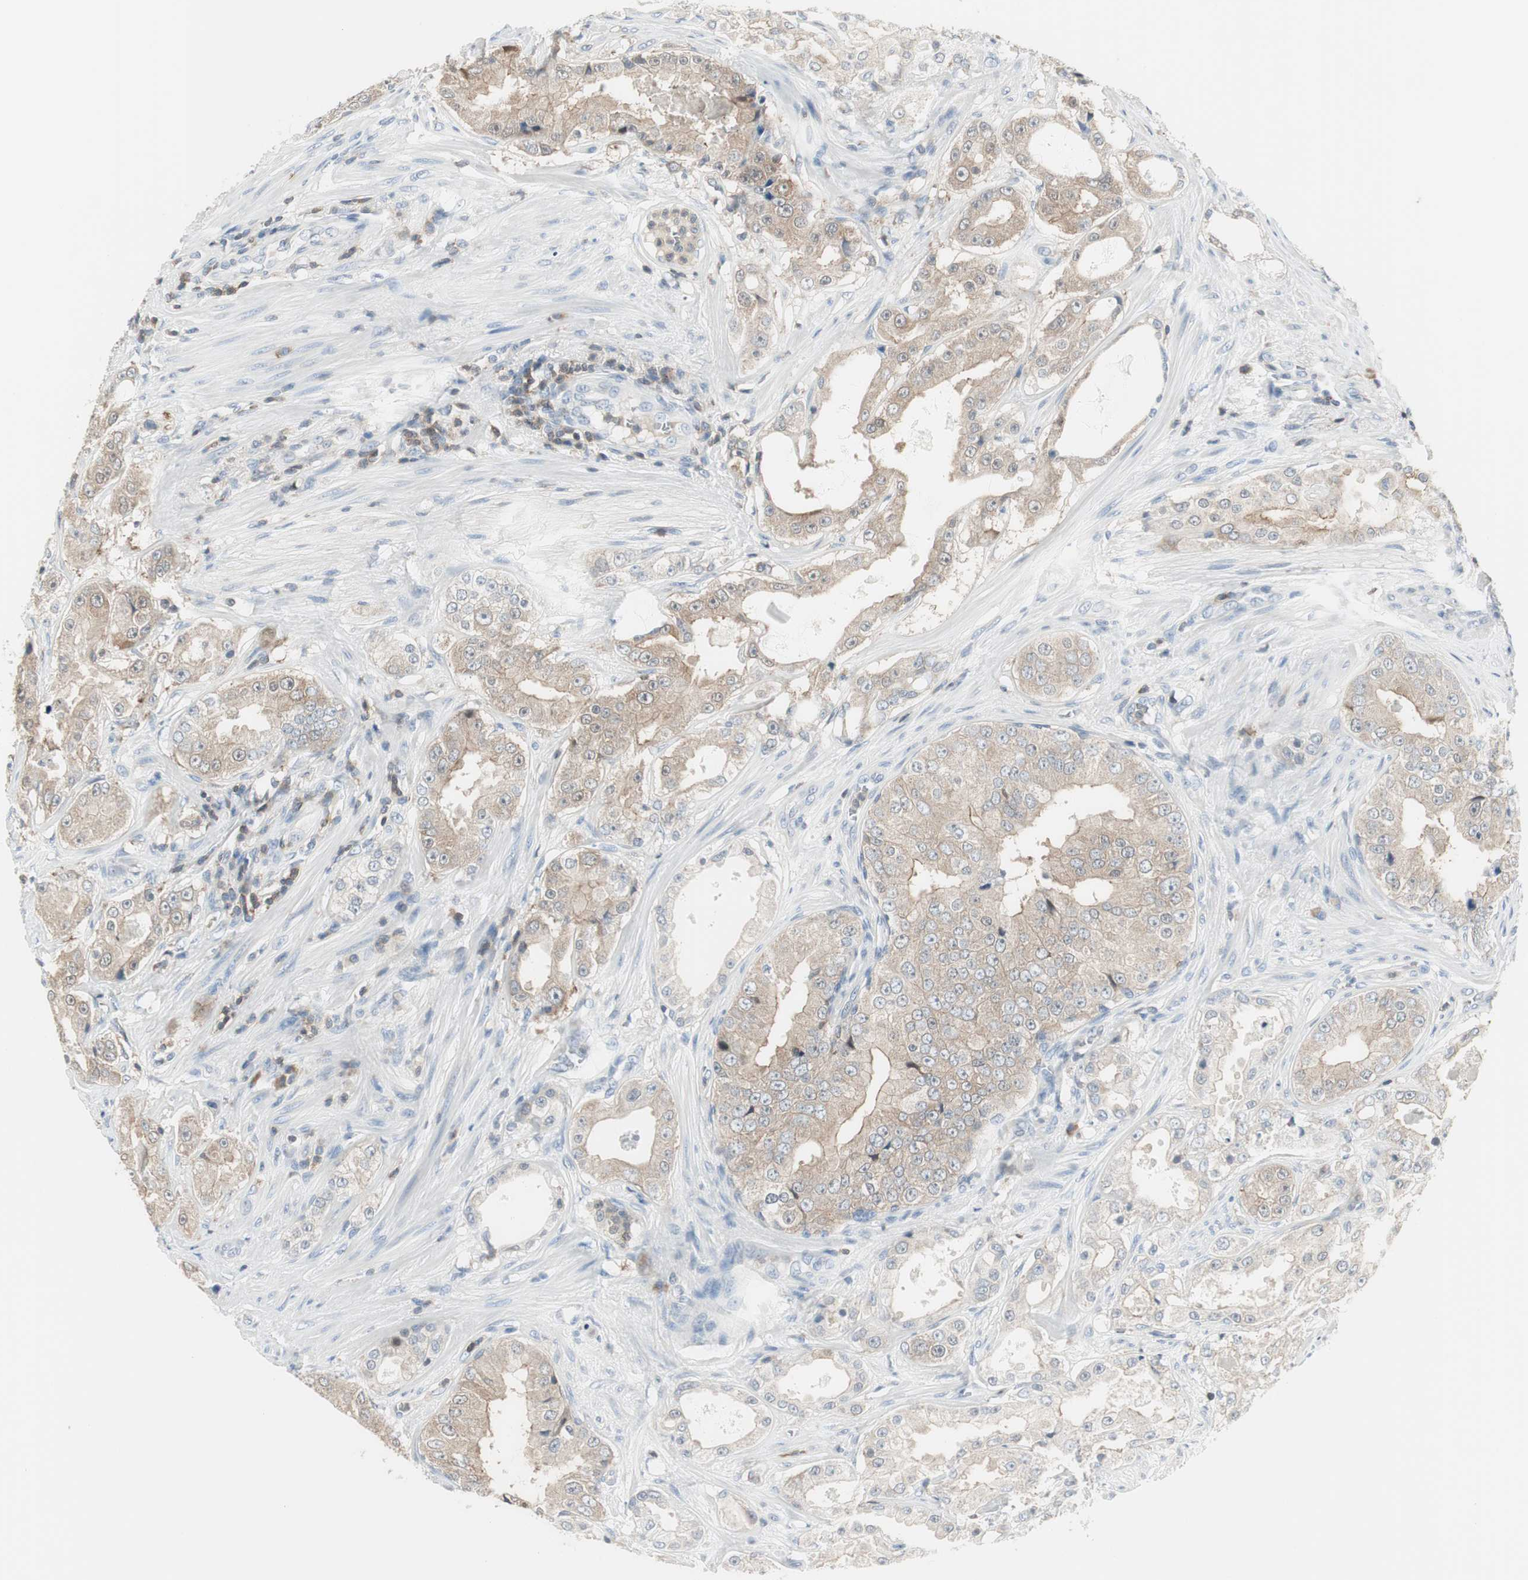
{"staining": {"intensity": "moderate", "quantity": ">75%", "location": "cytoplasmic/membranous"}, "tissue": "prostate cancer", "cell_type": "Tumor cells", "image_type": "cancer", "snomed": [{"axis": "morphology", "description": "Adenocarcinoma, High grade"}, {"axis": "topography", "description": "Prostate"}], "caption": "About >75% of tumor cells in human prostate cancer show moderate cytoplasmic/membranous protein expression as visualized by brown immunohistochemical staining.", "gene": "SLC9A3R1", "patient": {"sex": "male", "age": 73}}